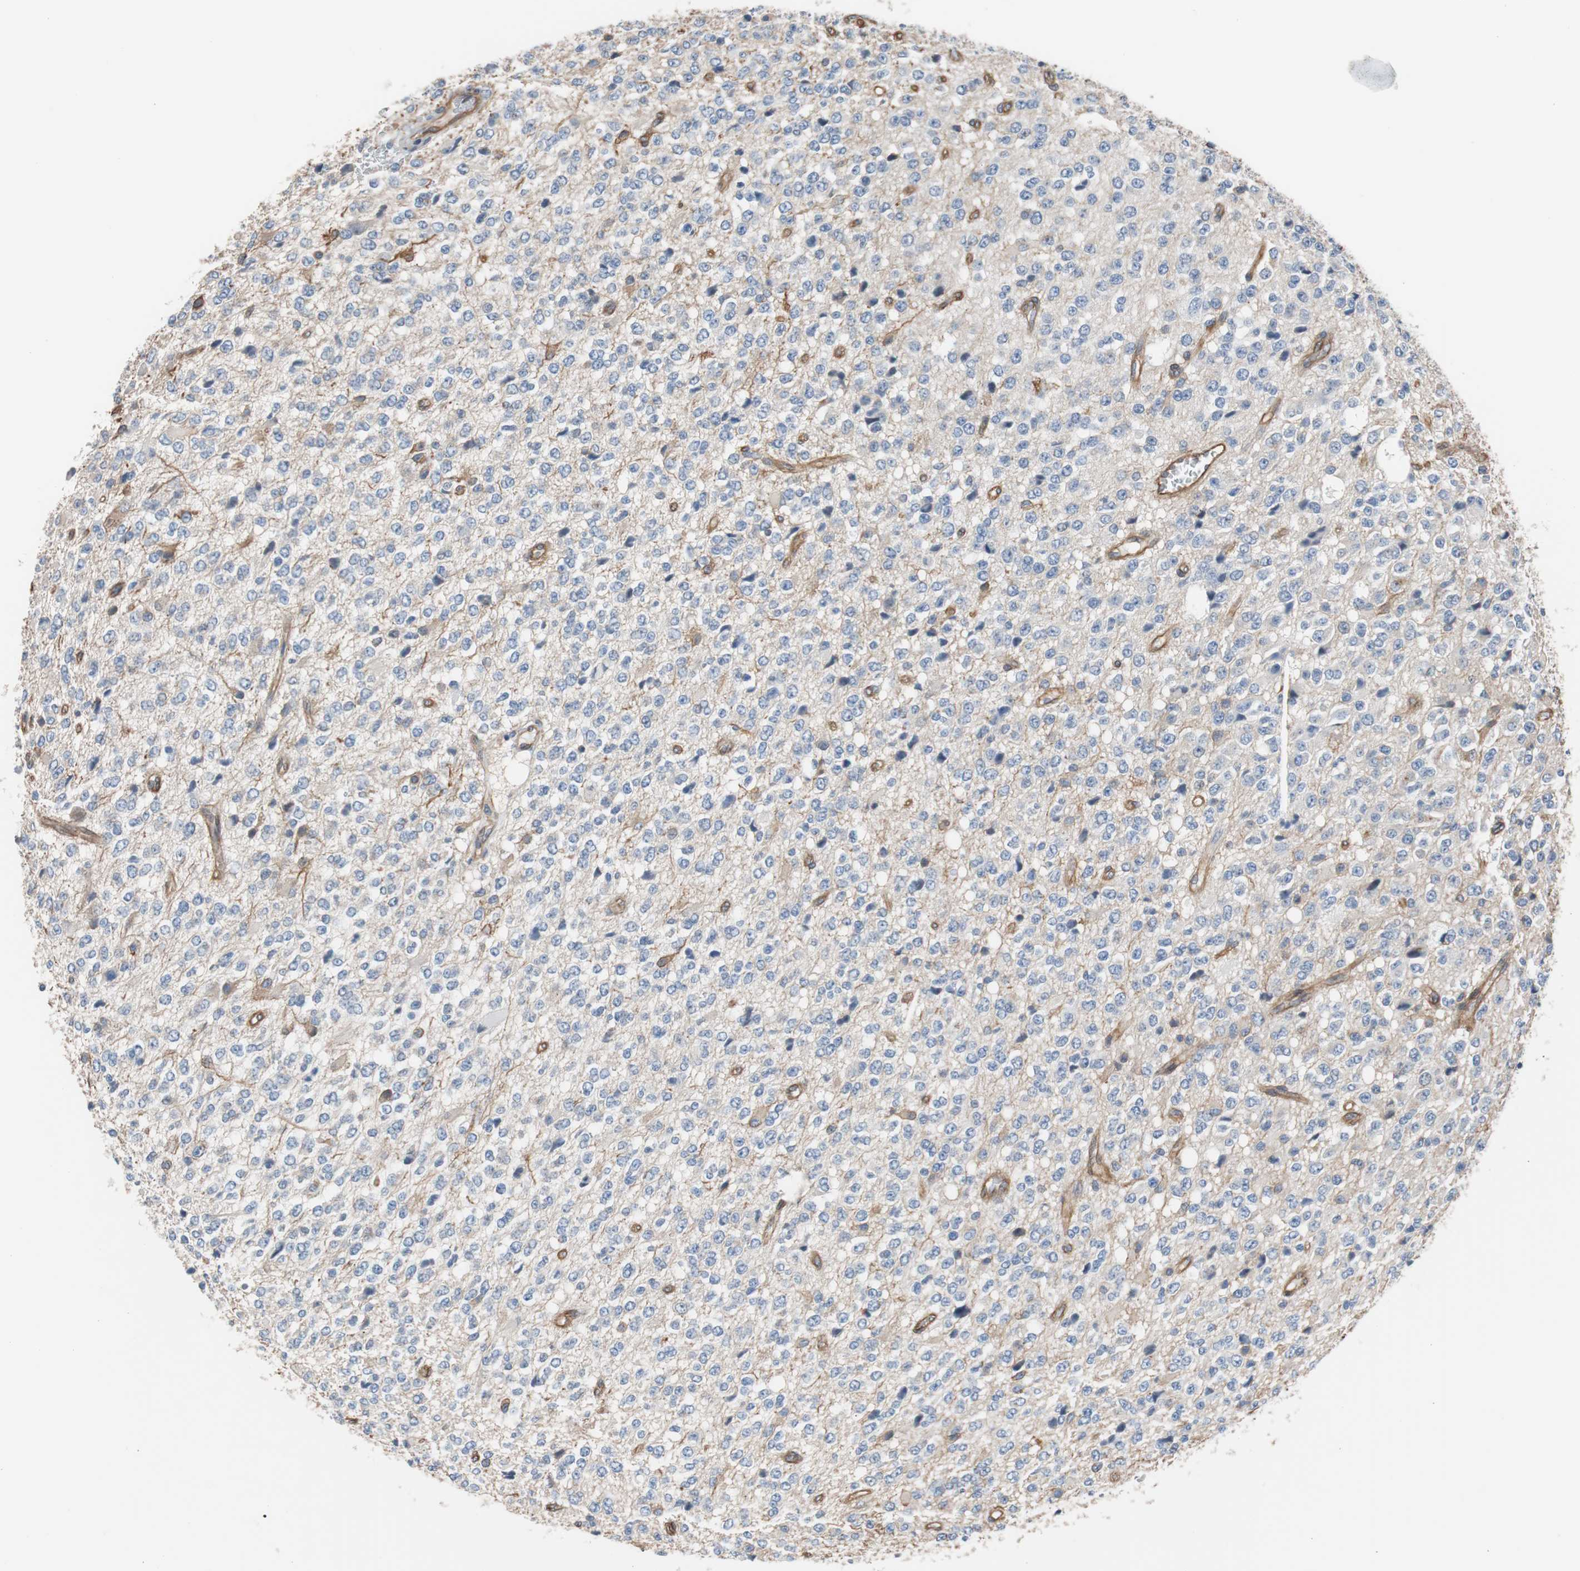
{"staining": {"intensity": "weak", "quantity": "25%-75%", "location": "cytoplasmic/membranous"}, "tissue": "glioma", "cell_type": "Tumor cells", "image_type": "cancer", "snomed": [{"axis": "morphology", "description": "Glioma, malignant, High grade"}, {"axis": "topography", "description": "pancreas cauda"}], "caption": "Protein staining reveals weak cytoplasmic/membranous expression in approximately 25%-75% of tumor cells in malignant glioma (high-grade). (Brightfield microscopy of DAB IHC at high magnification).", "gene": "KIF3B", "patient": {"sex": "male", "age": 60}}